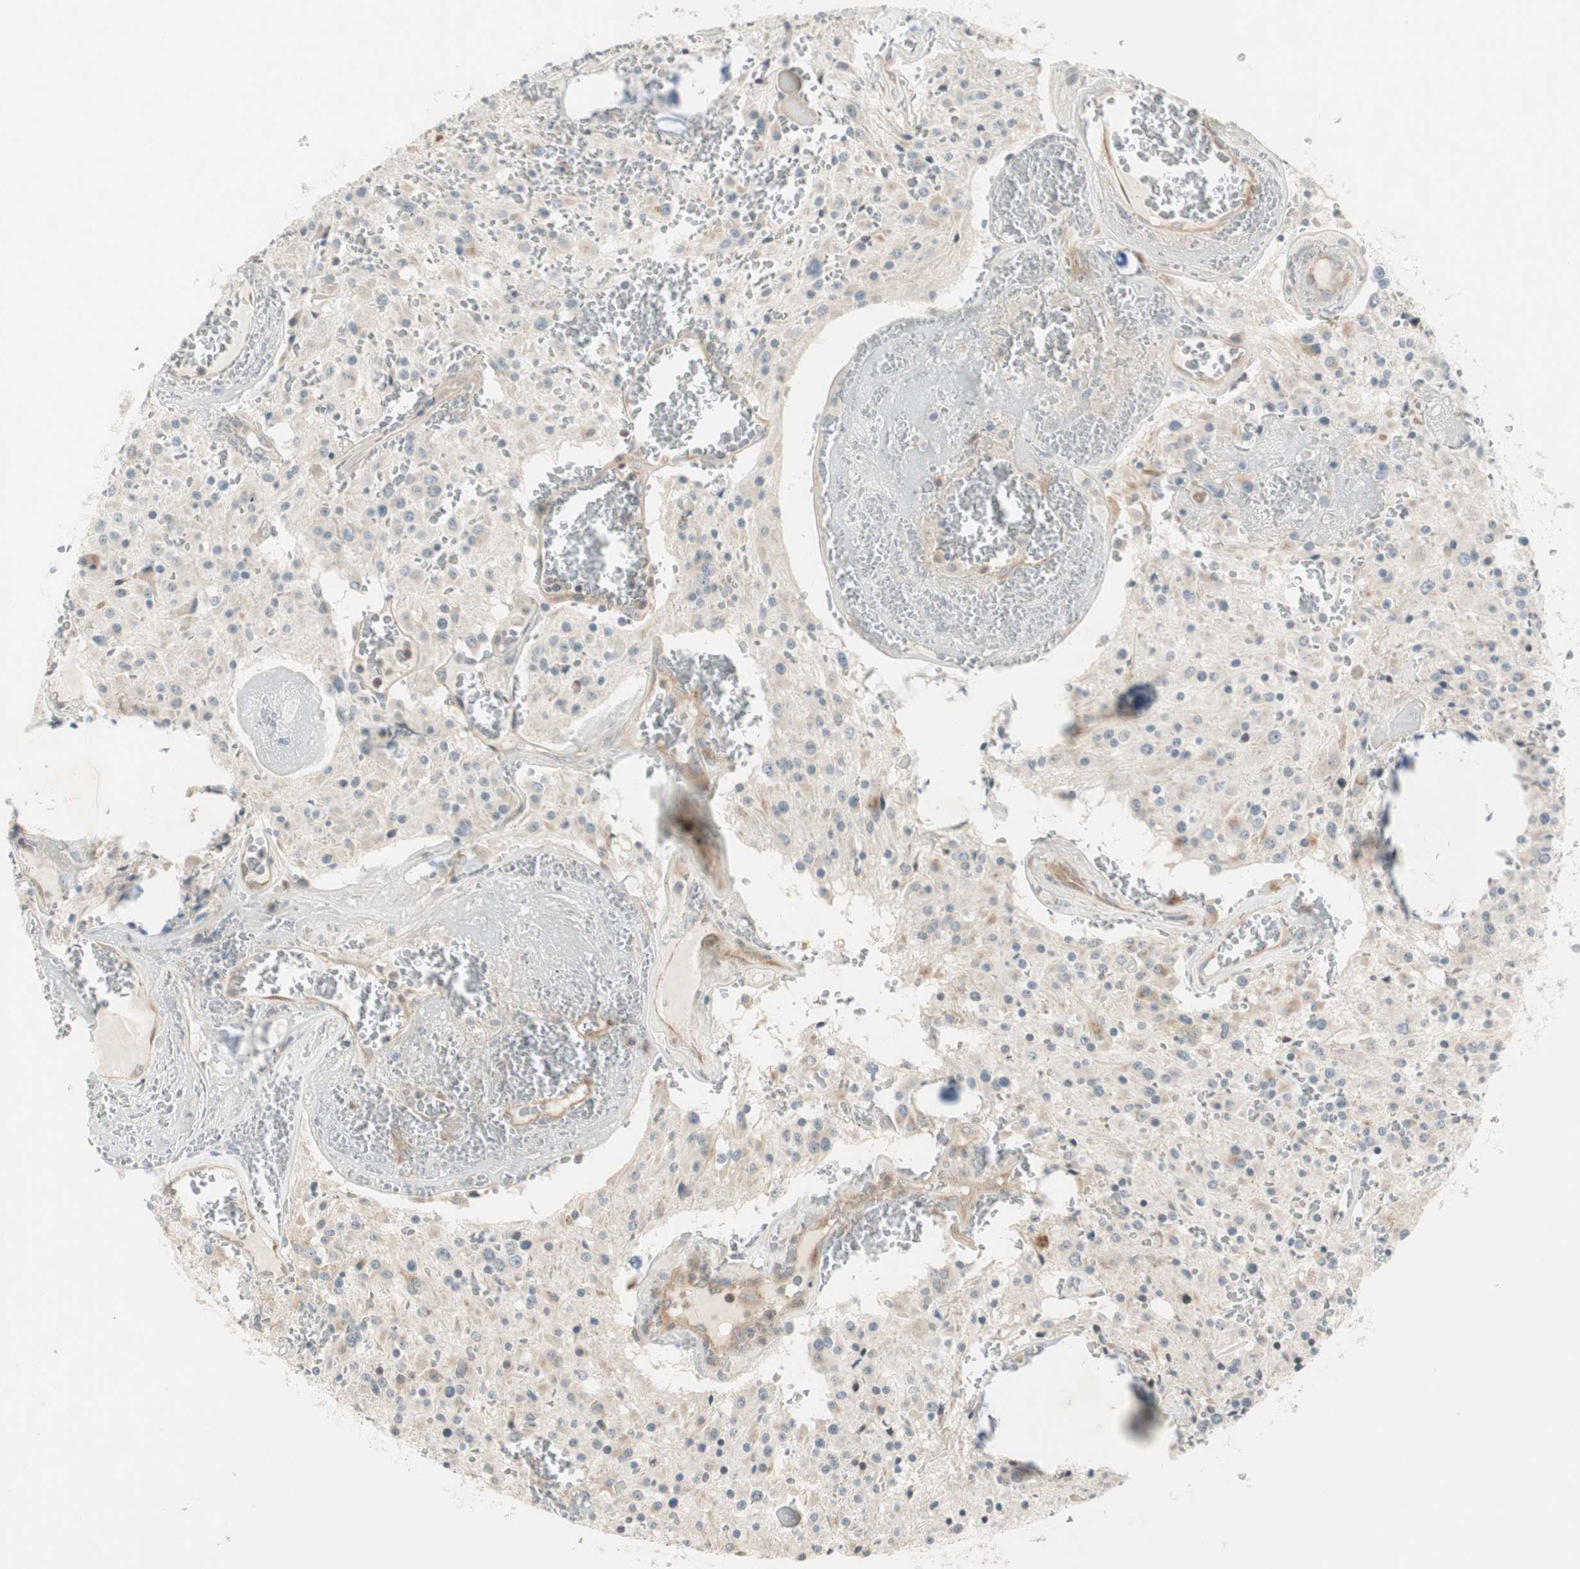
{"staining": {"intensity": "weak", "quantity": "<25%", "location": "cytoplasmic/membranous"}, "tissue": "glioma", "cell_type": "Tumor cells", "image_type": "cancer", "snomed": [{"axis": "morphology", "description": "Glioma, malignant, Low grade"}, {"axis": "topography", "description": "Brain"}], "caption": "Photomicrograph shows no significant protein staining in tumor cells of low-grade glioma (malignant).", "gene": "CGRRF1", "patient": {"sex": "male", "age": 58}}